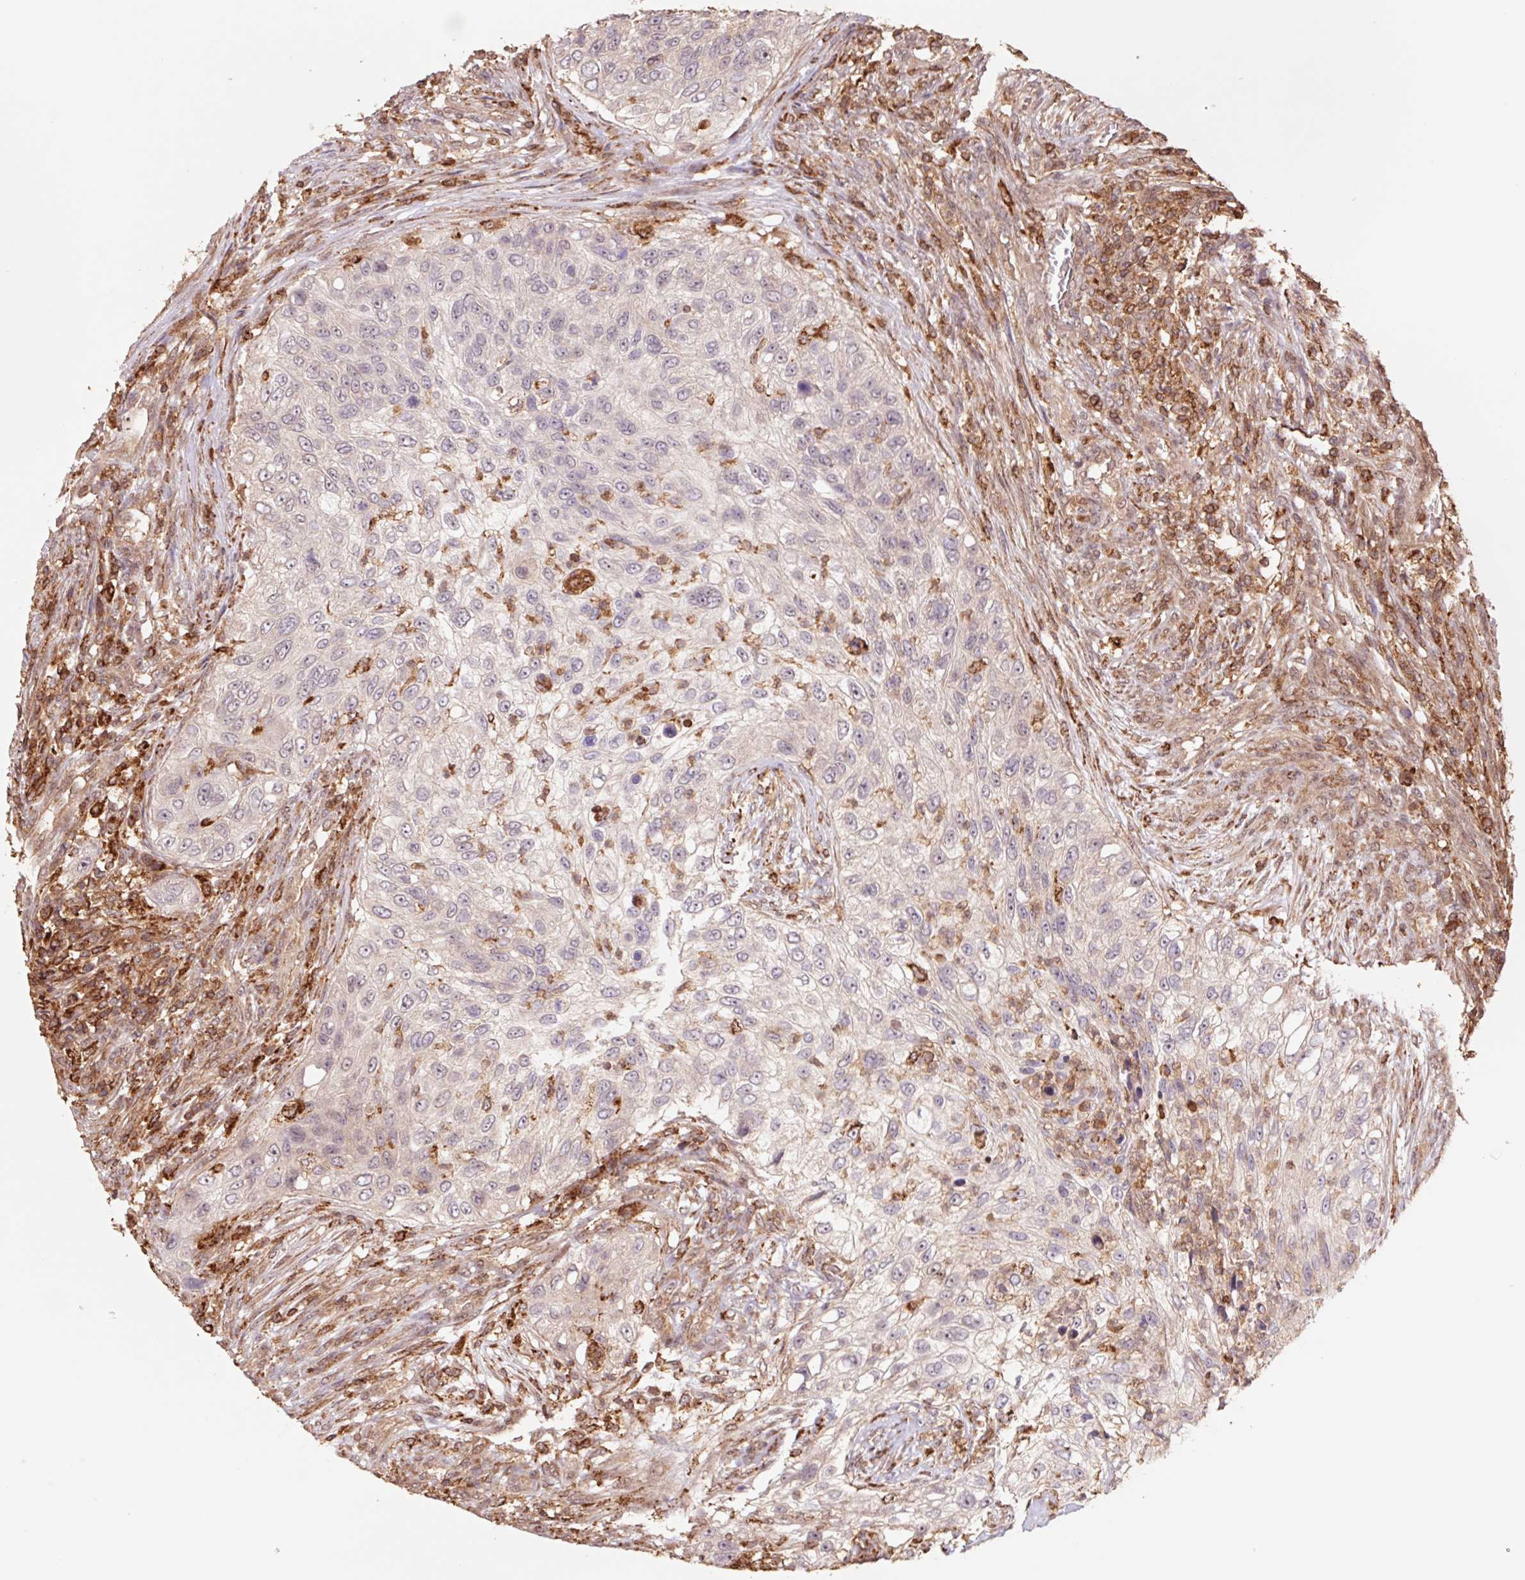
{"staining": {"intensity": "weak", "quantity": "<25%", "location": "cytoplasmic/membranous"}, "tissue": "urothelial cancer", "cell_type": "Tumor cells", "image_type": "cancer", "snomed": [{"axis": "morphology", "description": "Urothelial carcinoma, High grade"}, {"axis": "topography", "description": "Urinary bladder"}], "caption": "This is an IHC histopathology image of urothelial cancer. There is no expression in tumor cells.", "gene": "URM1", "patient": {"sex": "female", "age": 60}}